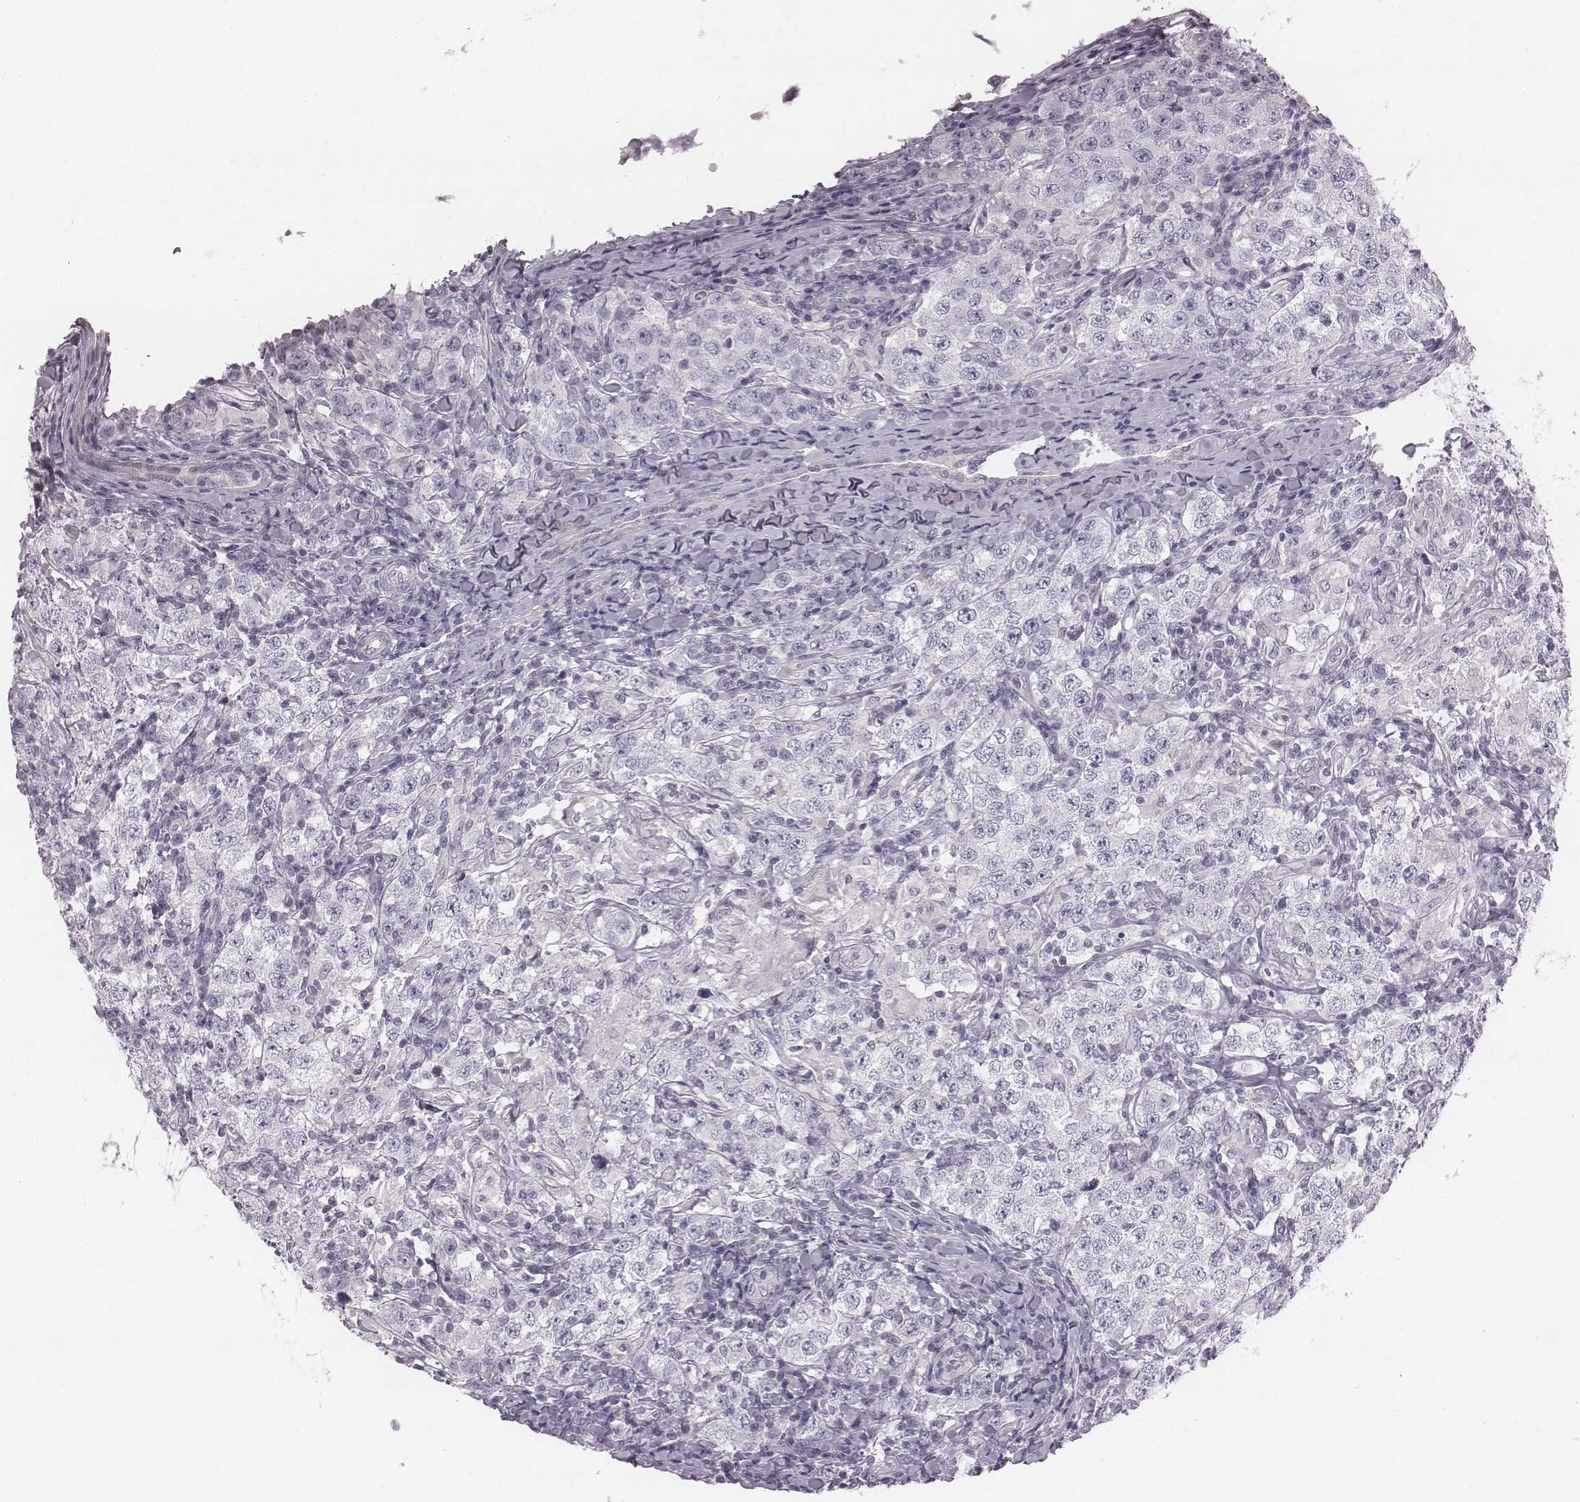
{"staining": {"intensity": "negative", "quantity": "none", "location": "none"}, "tissue": "testis cancer", "cell_type": "Tumor cells", "image_type": "cancer", "snomed": [{"axis": "morphology", "description": "Seminoma, NOS"}, {"axis": "morphology", "description": "Carcinoma, Embryonal, NOS"}, {"axis": "topography", "description": "Testis"}], "caption": "The photomicrograph displays no staining of tumor cells in testis embryonal carcinoma.", "gene": "PDE8B", "patient": {"sex": "male", "age": 41}}